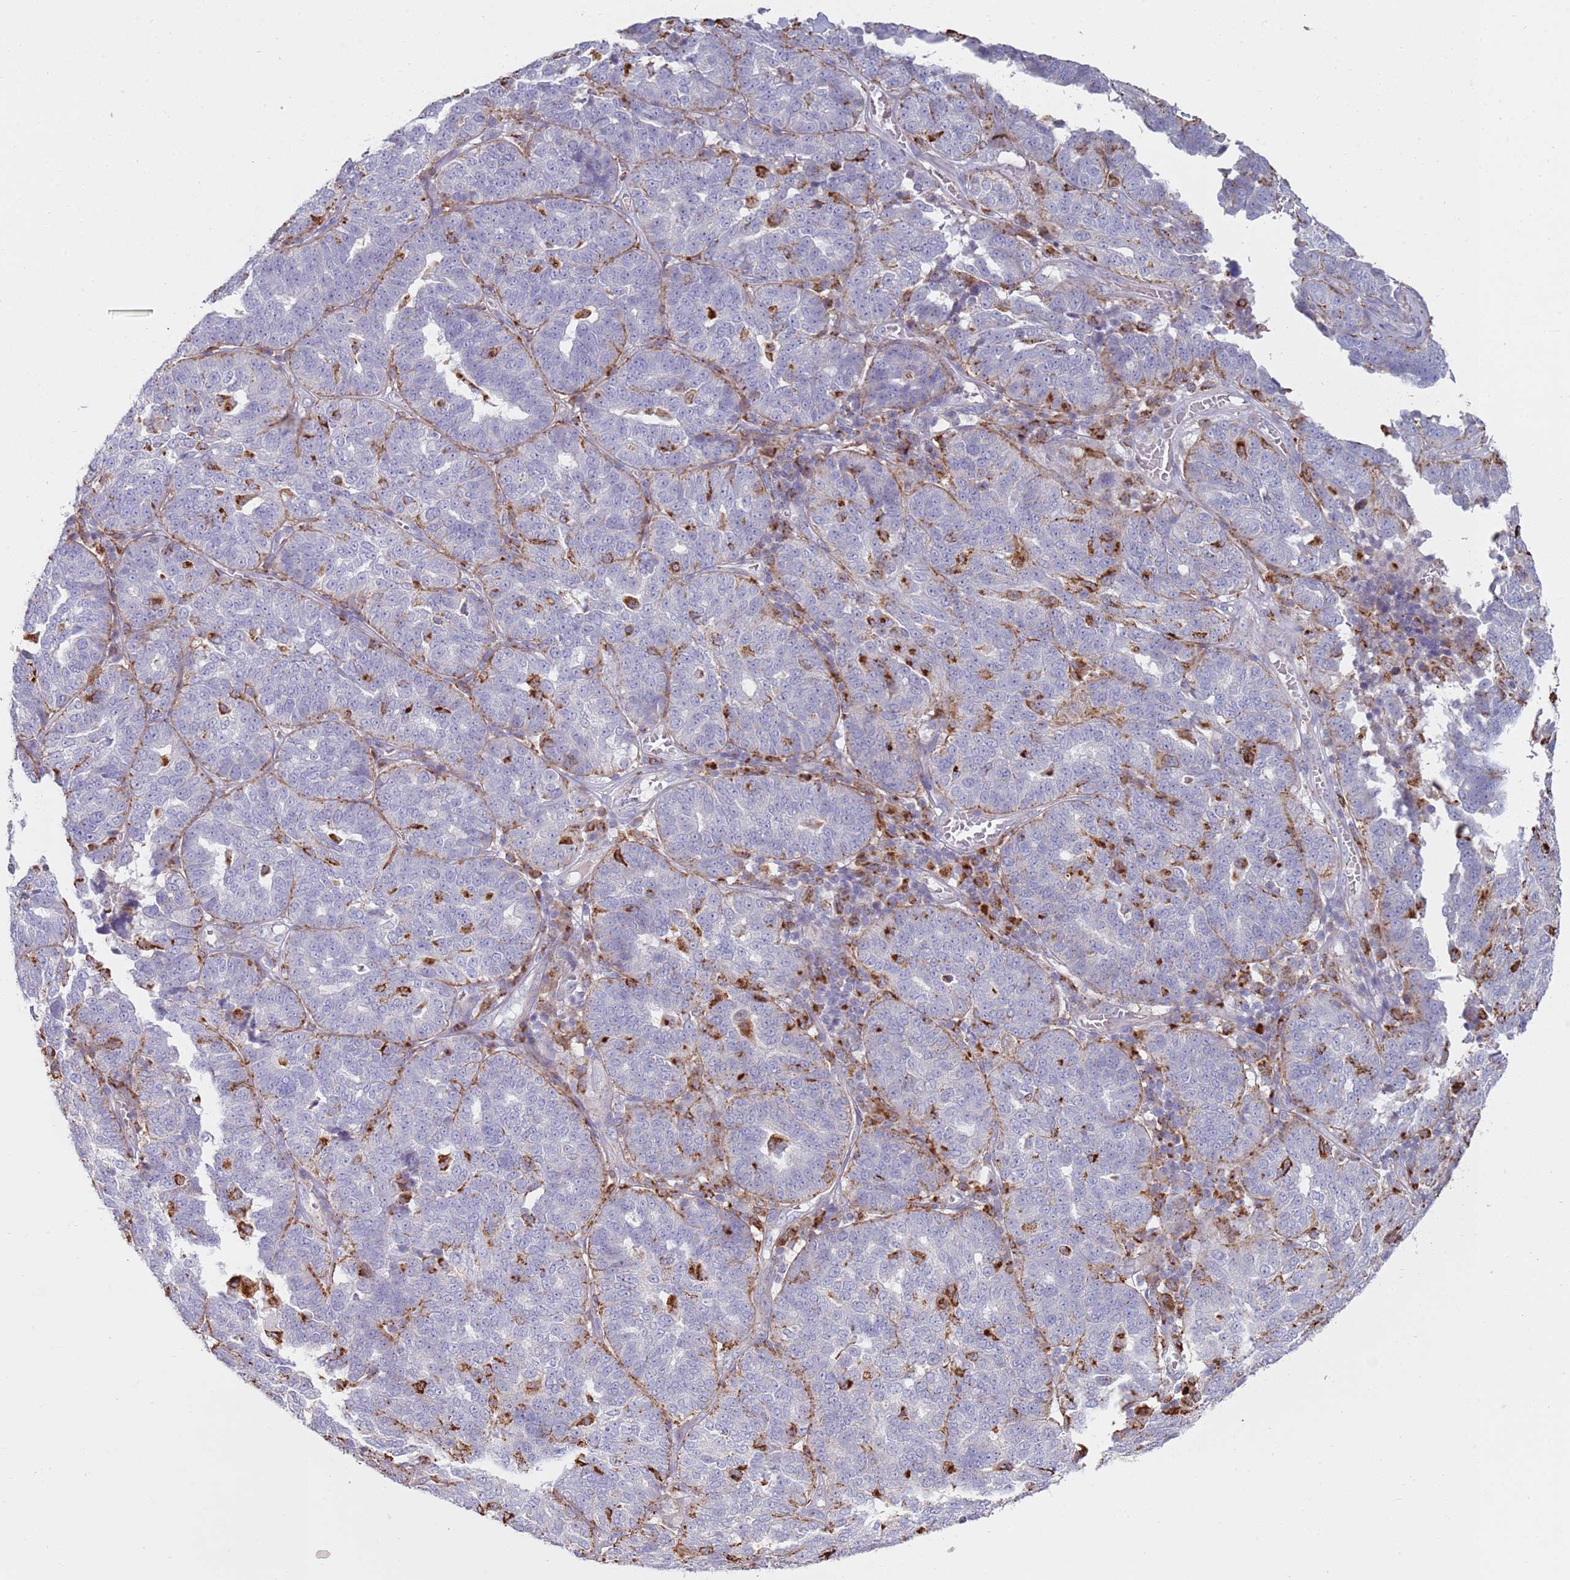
{"staining": {"intensity": "negative", "quantity": "none", "location": "none"}, "tissue": "ovarian cancer", "cell_type": "Tumor cells", "image_type": "cancer", "snomed": [{"axis": "morphology", "description": "Cystadenocarcinoma, serous, NOS"}, {"axis": "topography", "description": "Ovary"}], "caption": "There is no significant staining in tumor cells of serous cystadenocarcinoma (ovarian). The staining is performed using DAB brown chromogen with nuclei counter-stained in using hematoxylin.", "gene": "TMEM229B", "patient": {"sex": "female", "age": 59}}